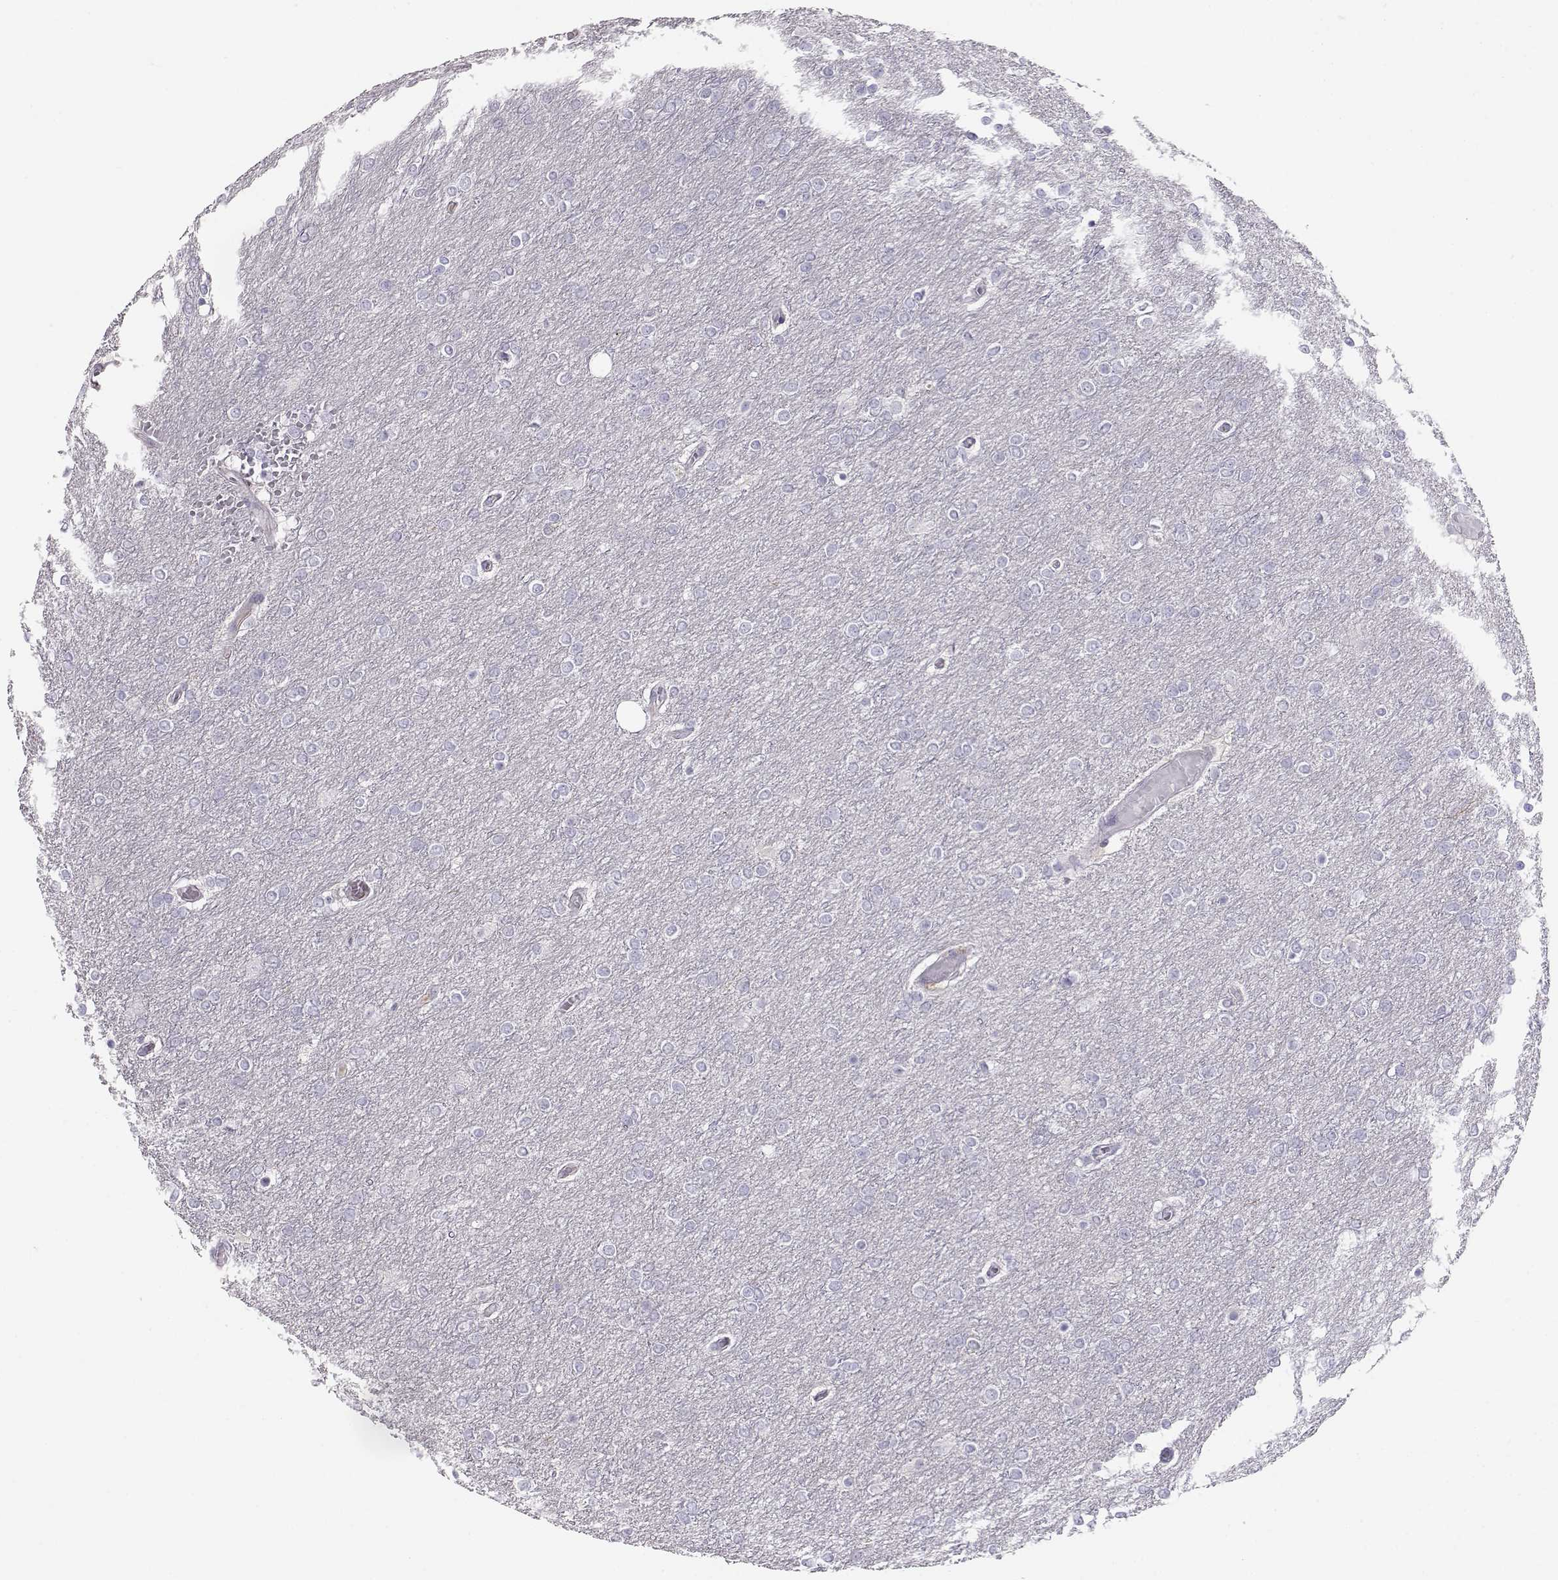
{"staining": {"intensity": "negative", "quantity": "none", "location": "none"}, "tissue": "glioma", "cell_type": "Tumor cells", "image_type": "cancer", "snomed": [{"axis": "morphology", "description": "Glioma, malignant, High grade"}, {"axis": "topography", "description": "Brain"}], "caption": "Tumor cells show no significant positivity in glioma.", "gene": "OPN5", "patient": {"sex": "female", "age": 61}}